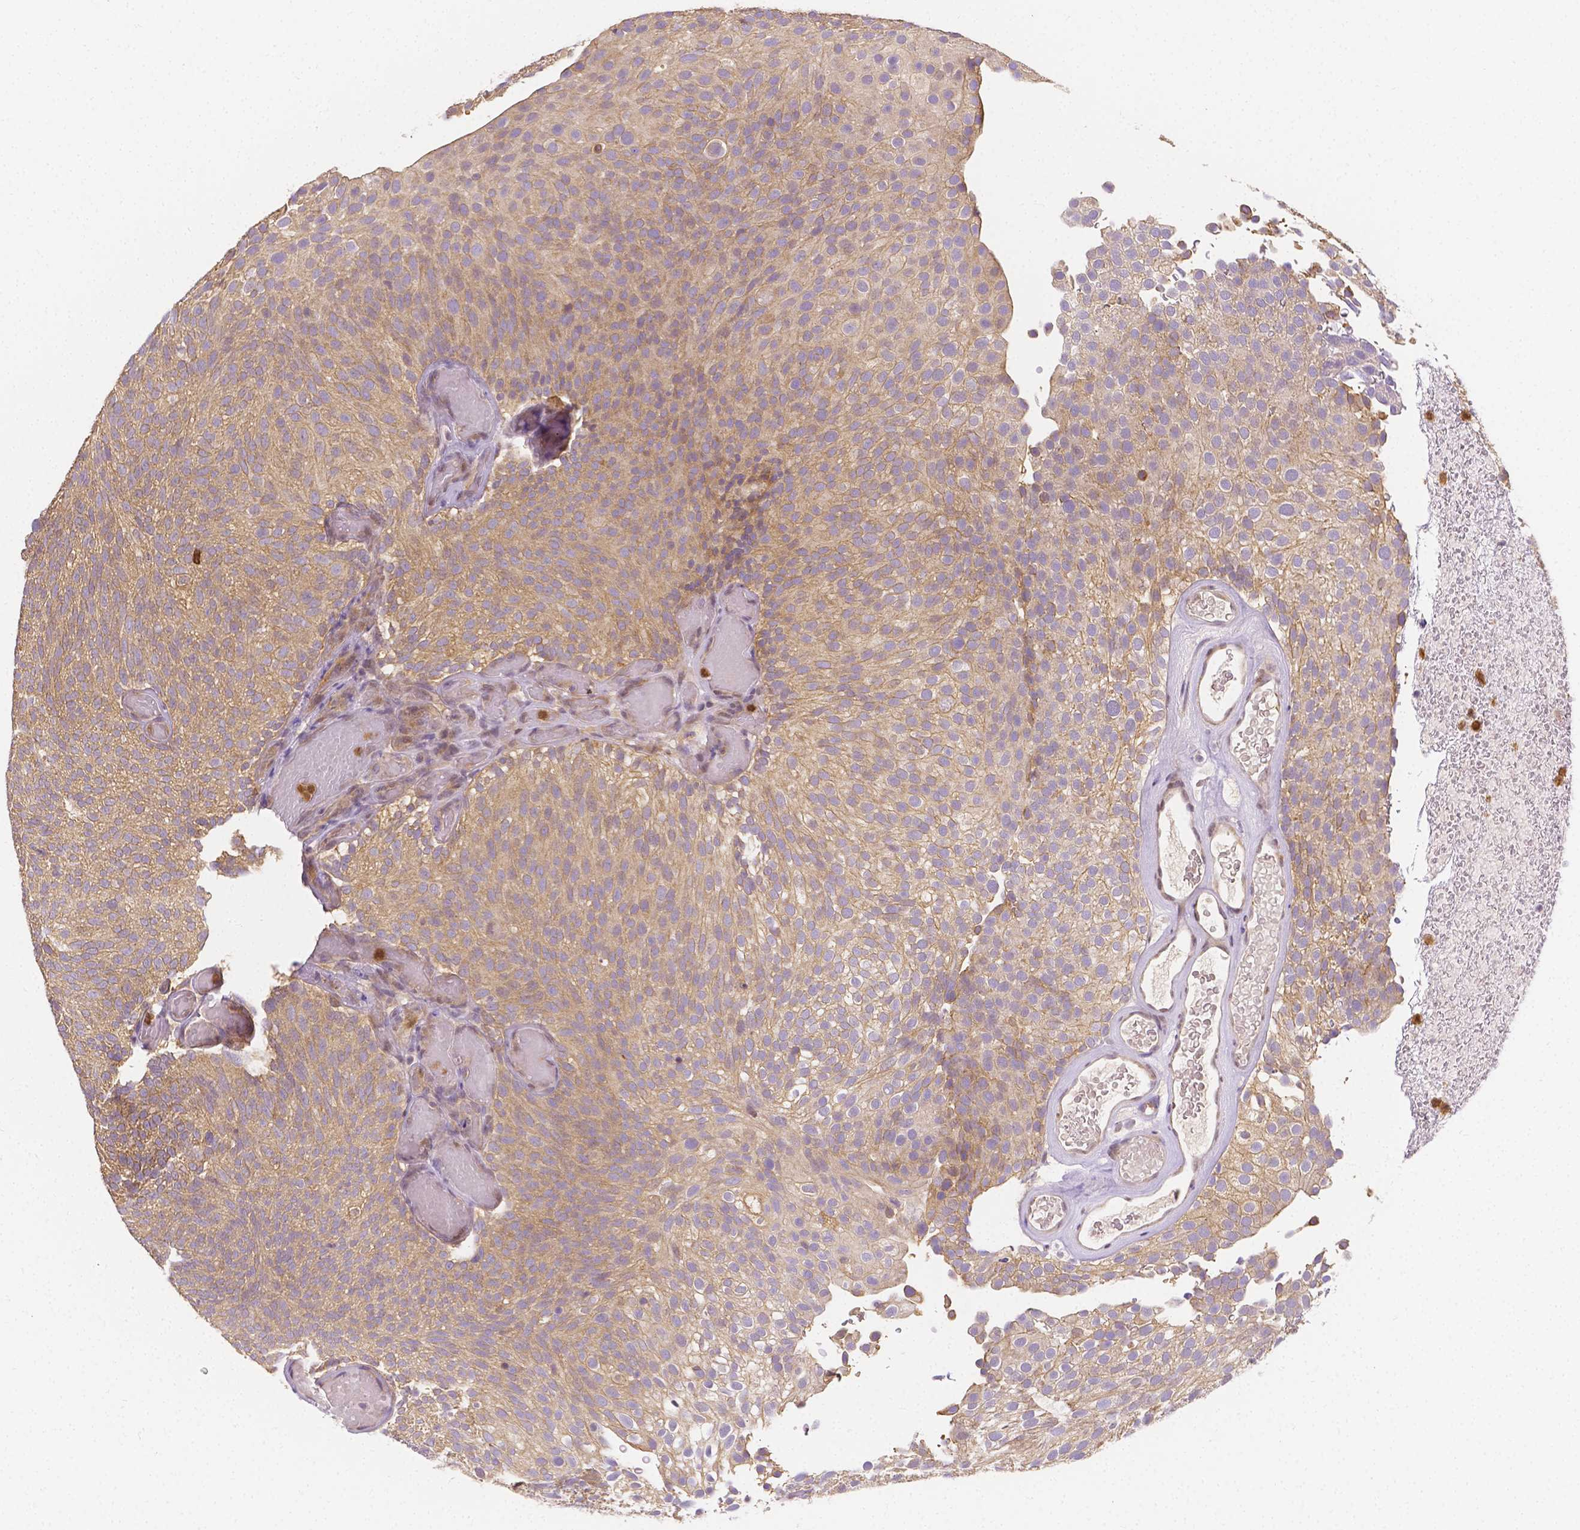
{"staining": {"intensity": "weak", "quantity": ">75%", "location": "cytoplasmic/membranous"}, "tissue": "urothelial cancer", "cell_type": "Tumor cells", "image_type": "cancer", "snomed": [{"axis": "morphology", "description": "Urothelial carcinoma, Low grade"}, {"axis": "topography", "description": "Urinary bladder"}], "caption": "Brown immunohistochemical staining in human urothelial cancer exhibits weak cytoplasmic/membranous positivity in about >75% of tumor cells.", "gene": "ZNRD2", "patient": {"sex": "male", "age": 78}}